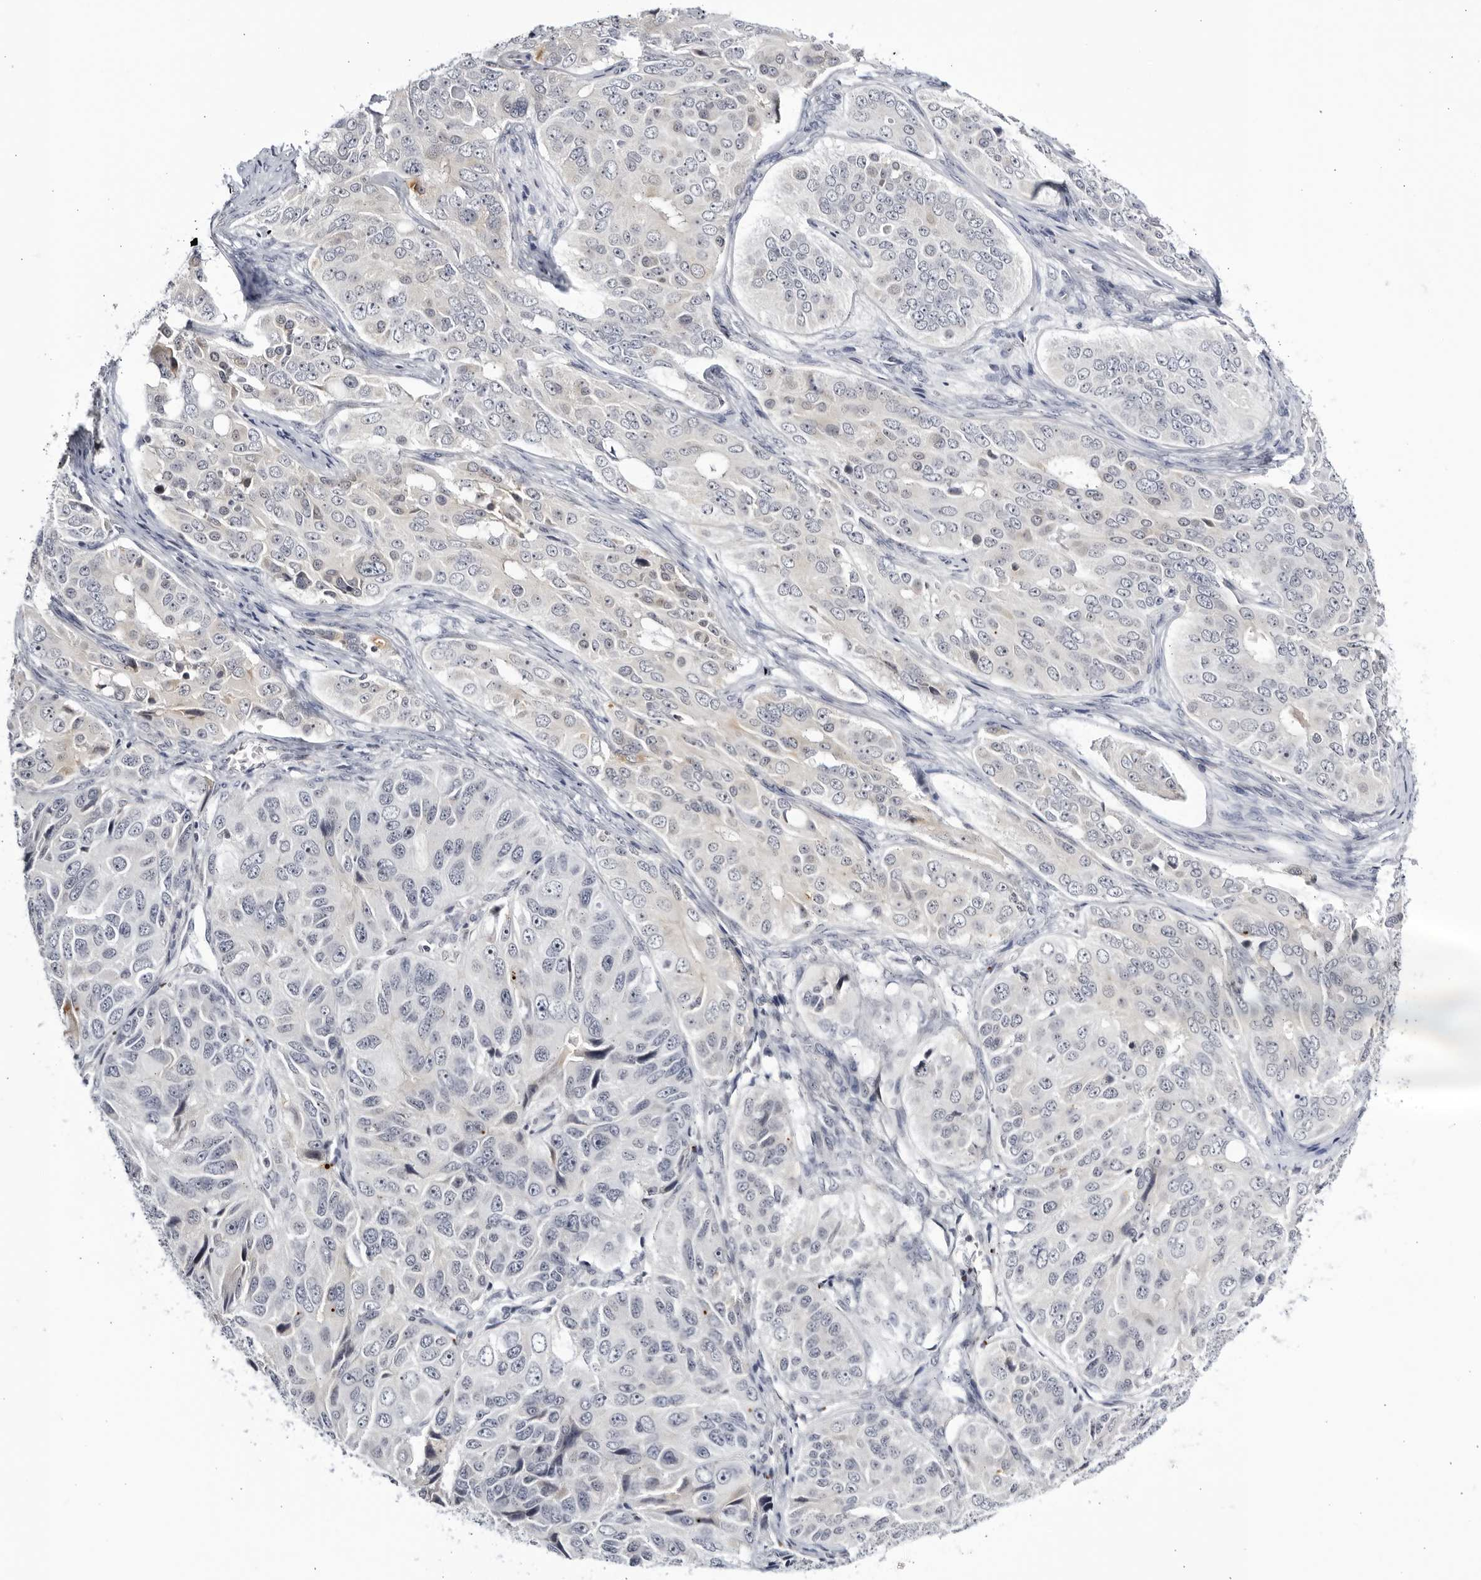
{"staining": {"intensity": "negative", "quantity": "none", "location": "none"}, "tissue": "ovarian cancer", "cell_type": "Tumor cells", "image_type": "cancer", "snomed": [{"axis": "morphology", "description": "Carcinoma, endometroid"}, {"axis": "topography", "description": "Ovary"}], "caption": "Tumor cells are negative for brown protein staining in ovarian endometroid carcinoma.", "gene": "CNBD1", "patient": {"sex": "female", "age": 51}}